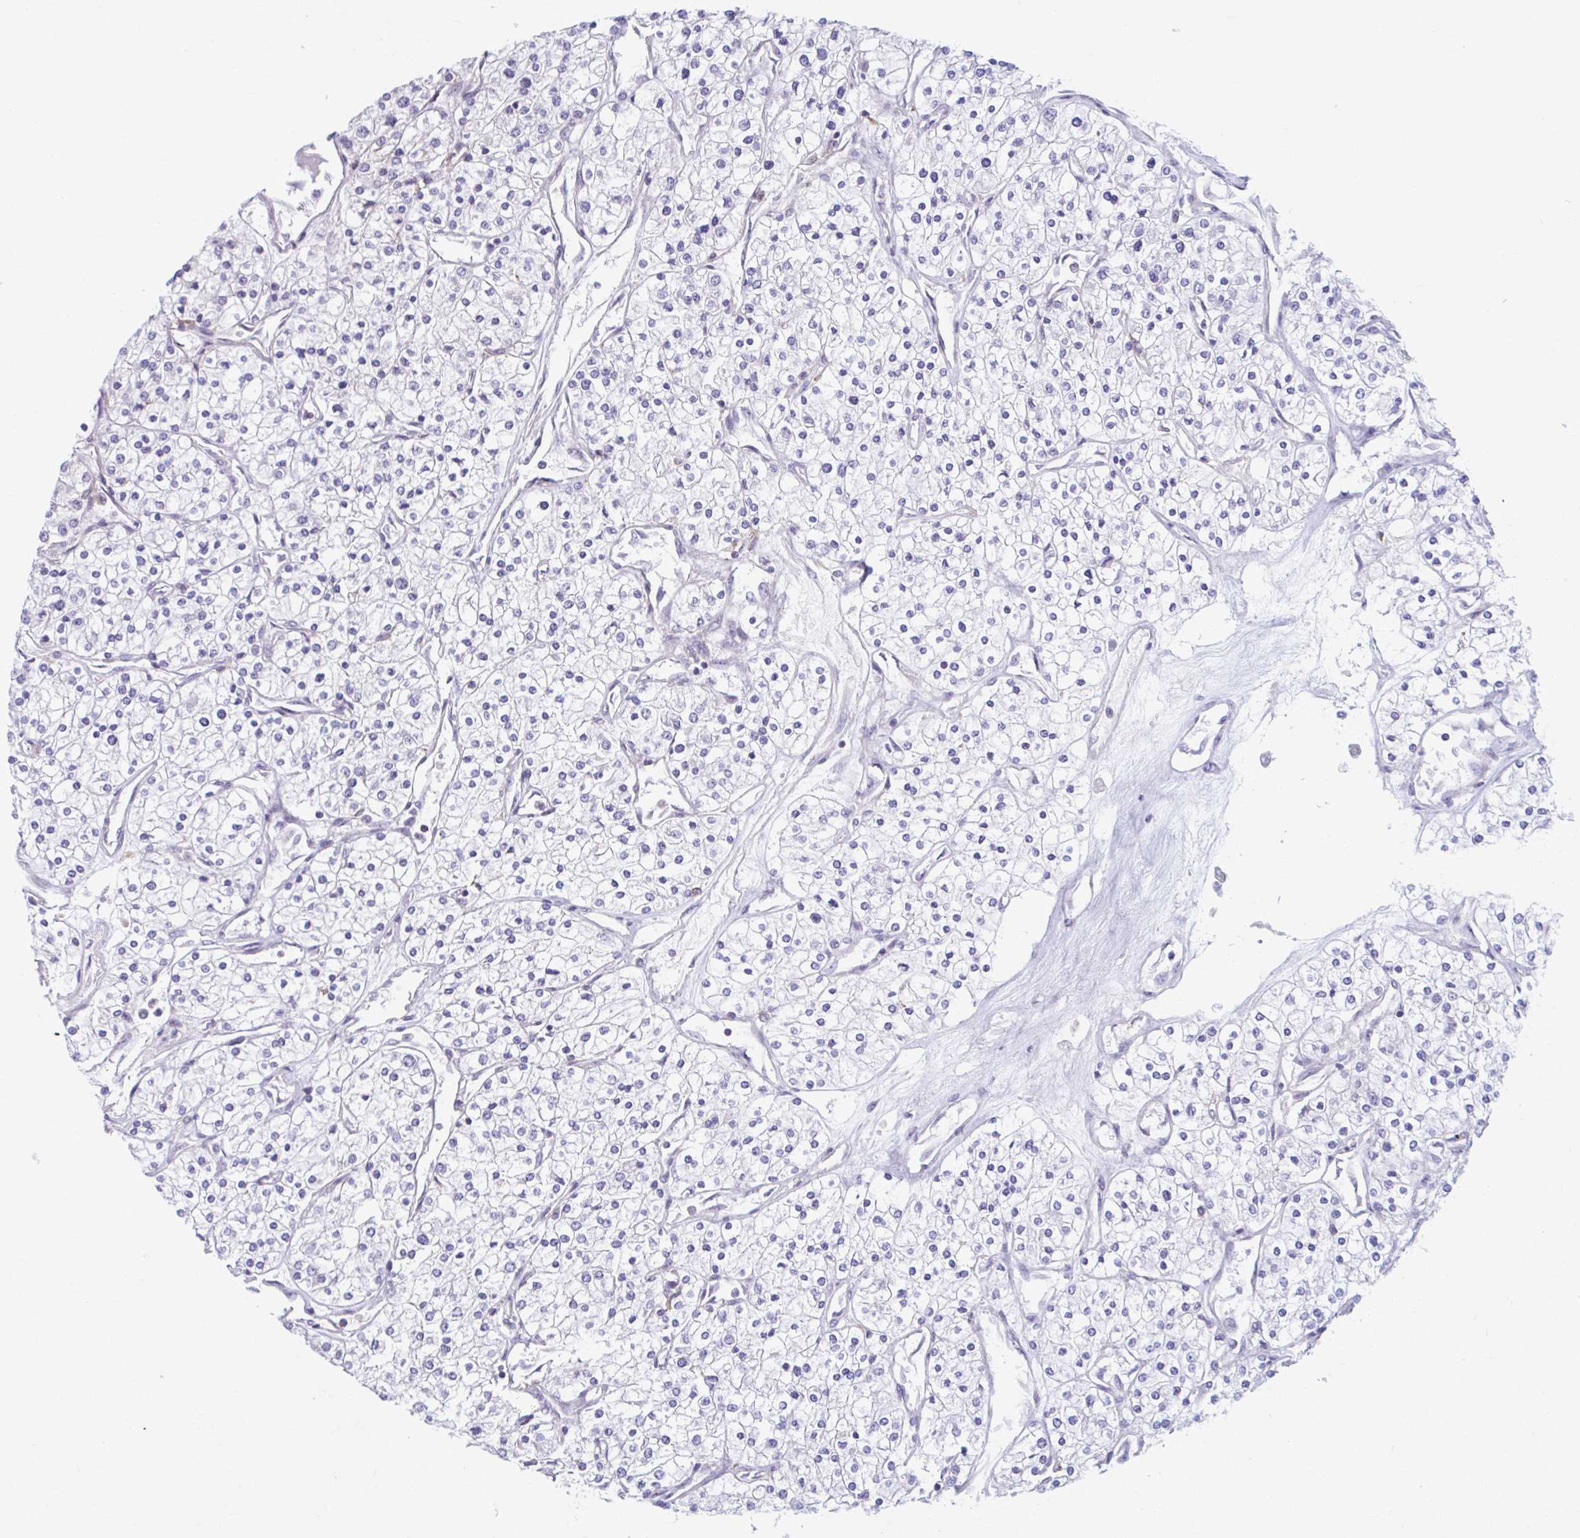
{"staining": {"intensity": "negative", "quantity": "none", "location": "none"}, "tissue": "renal cancer", "cell_type": "Tumor cells", "image_type": "cancer", "snomed": [{"axis": "morphology", "description": "Adenocarcinoma, NOS"}, {"axis": "topography", "description": "Kidney"}], "caption": "A micrograph of renal cancer (adenocarcinoma) stained for a protein reveals no brown staining in tumor cells. Brightfield microscopy of IHC stained with DAB (3,3'-diaminobenzidine) (brown) and hematoxylin (blue), captured at high magnification.", "gene": "ADAT3", "patient": {"sex": "male", "age": 80}}